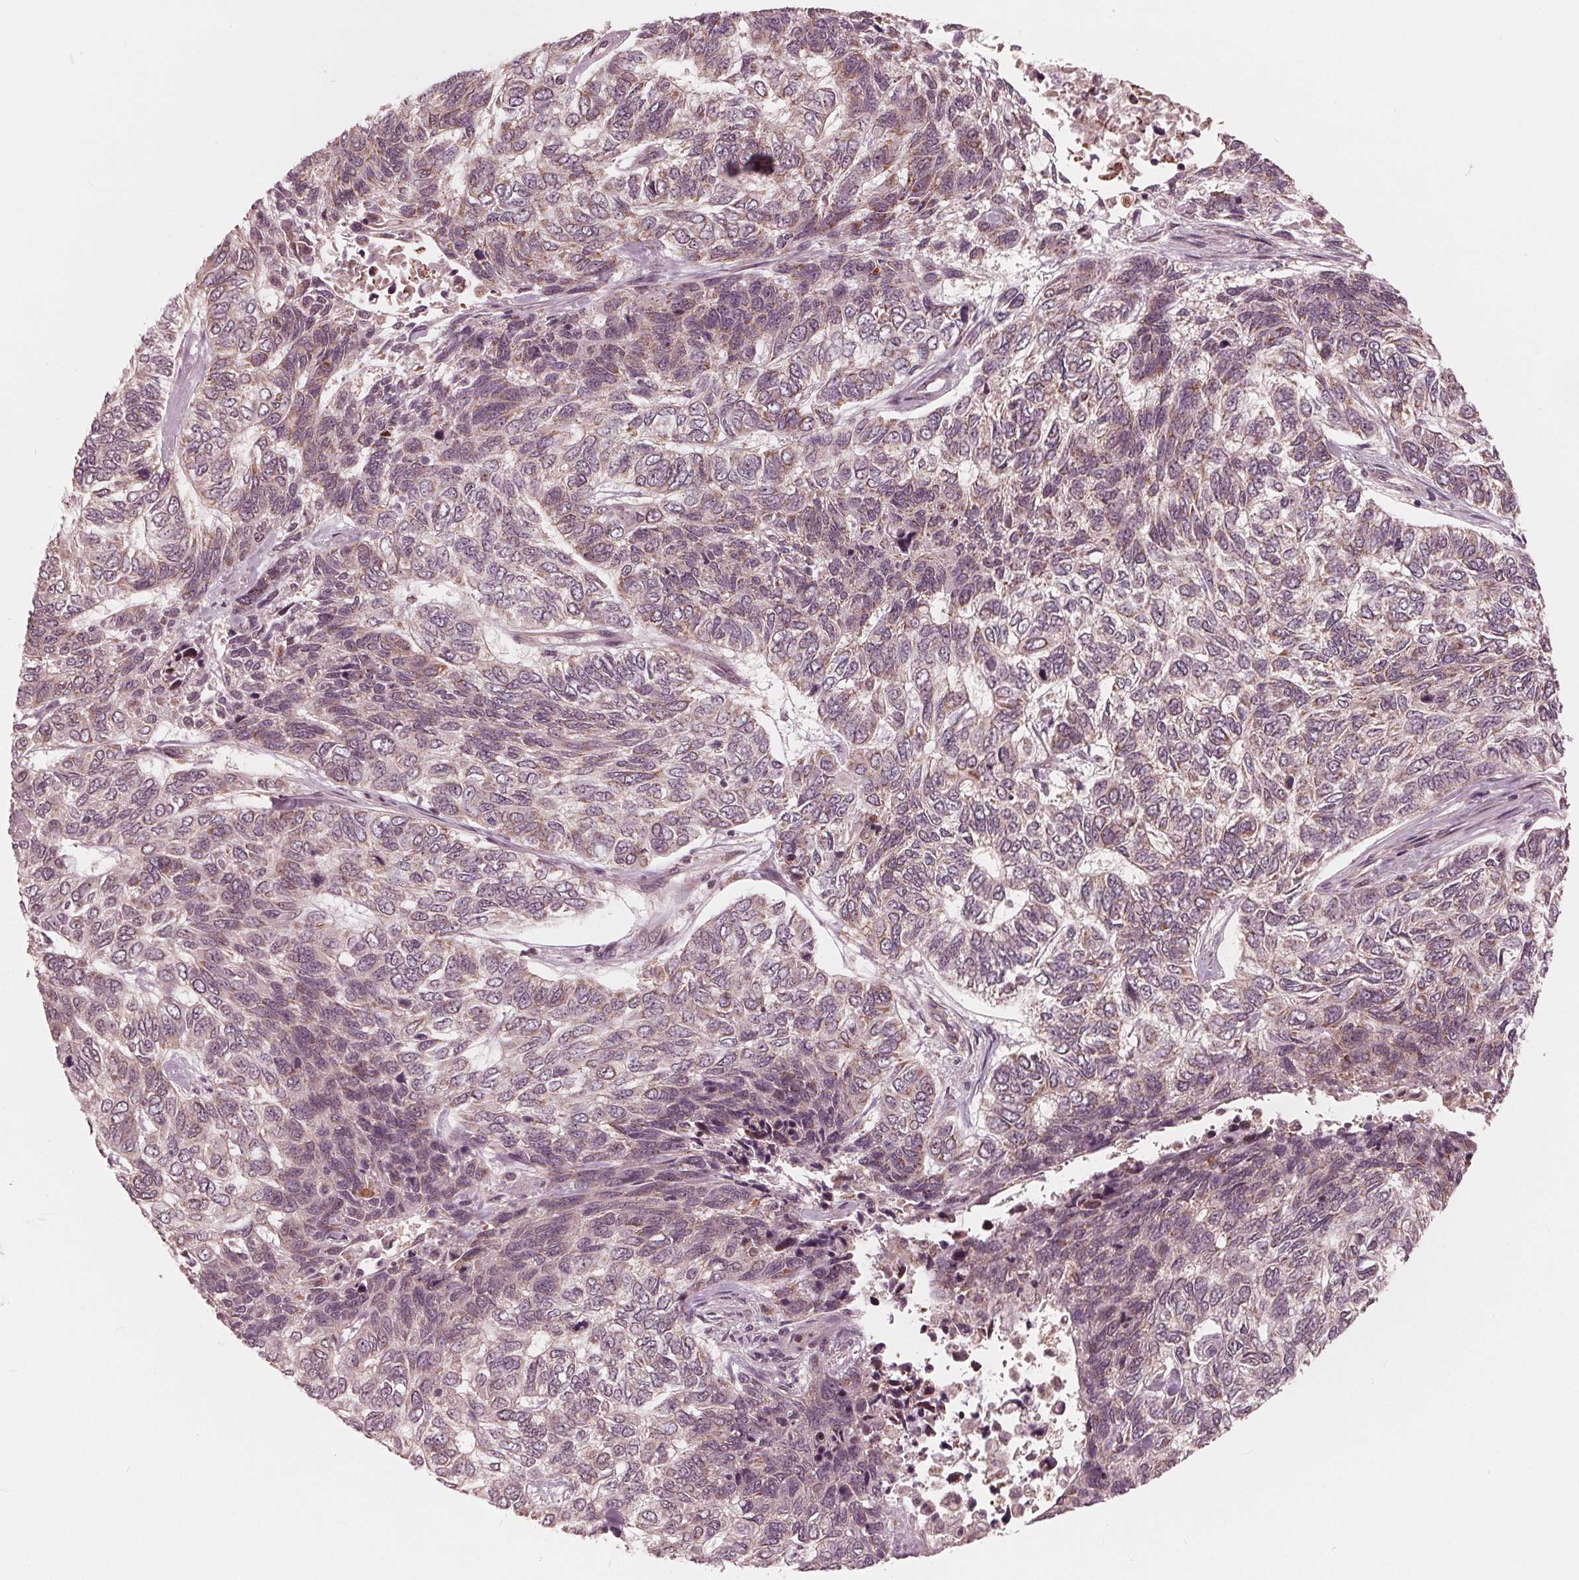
{"staining": {"intensity": "weak", "quantity": "25%-75%", "location": "cytoplasmic/membranous"}, "tissue": "skin cancer", "cell_type": "Tumor cells", "image_type": "cancer", "snomed": [{"axis": "morphology", "description": "Basal cell carcinoma"}, {"axis": "topography", "description": "Skin"}], "caption": "Skin cancer tissue reveals weak cytoplasmic/membranous staining in about 25%-75% of tumor cells, visualized by immunohistochemistry.", "gene": "UBALD1", "patient": {"sex": "female", "age": 65}}